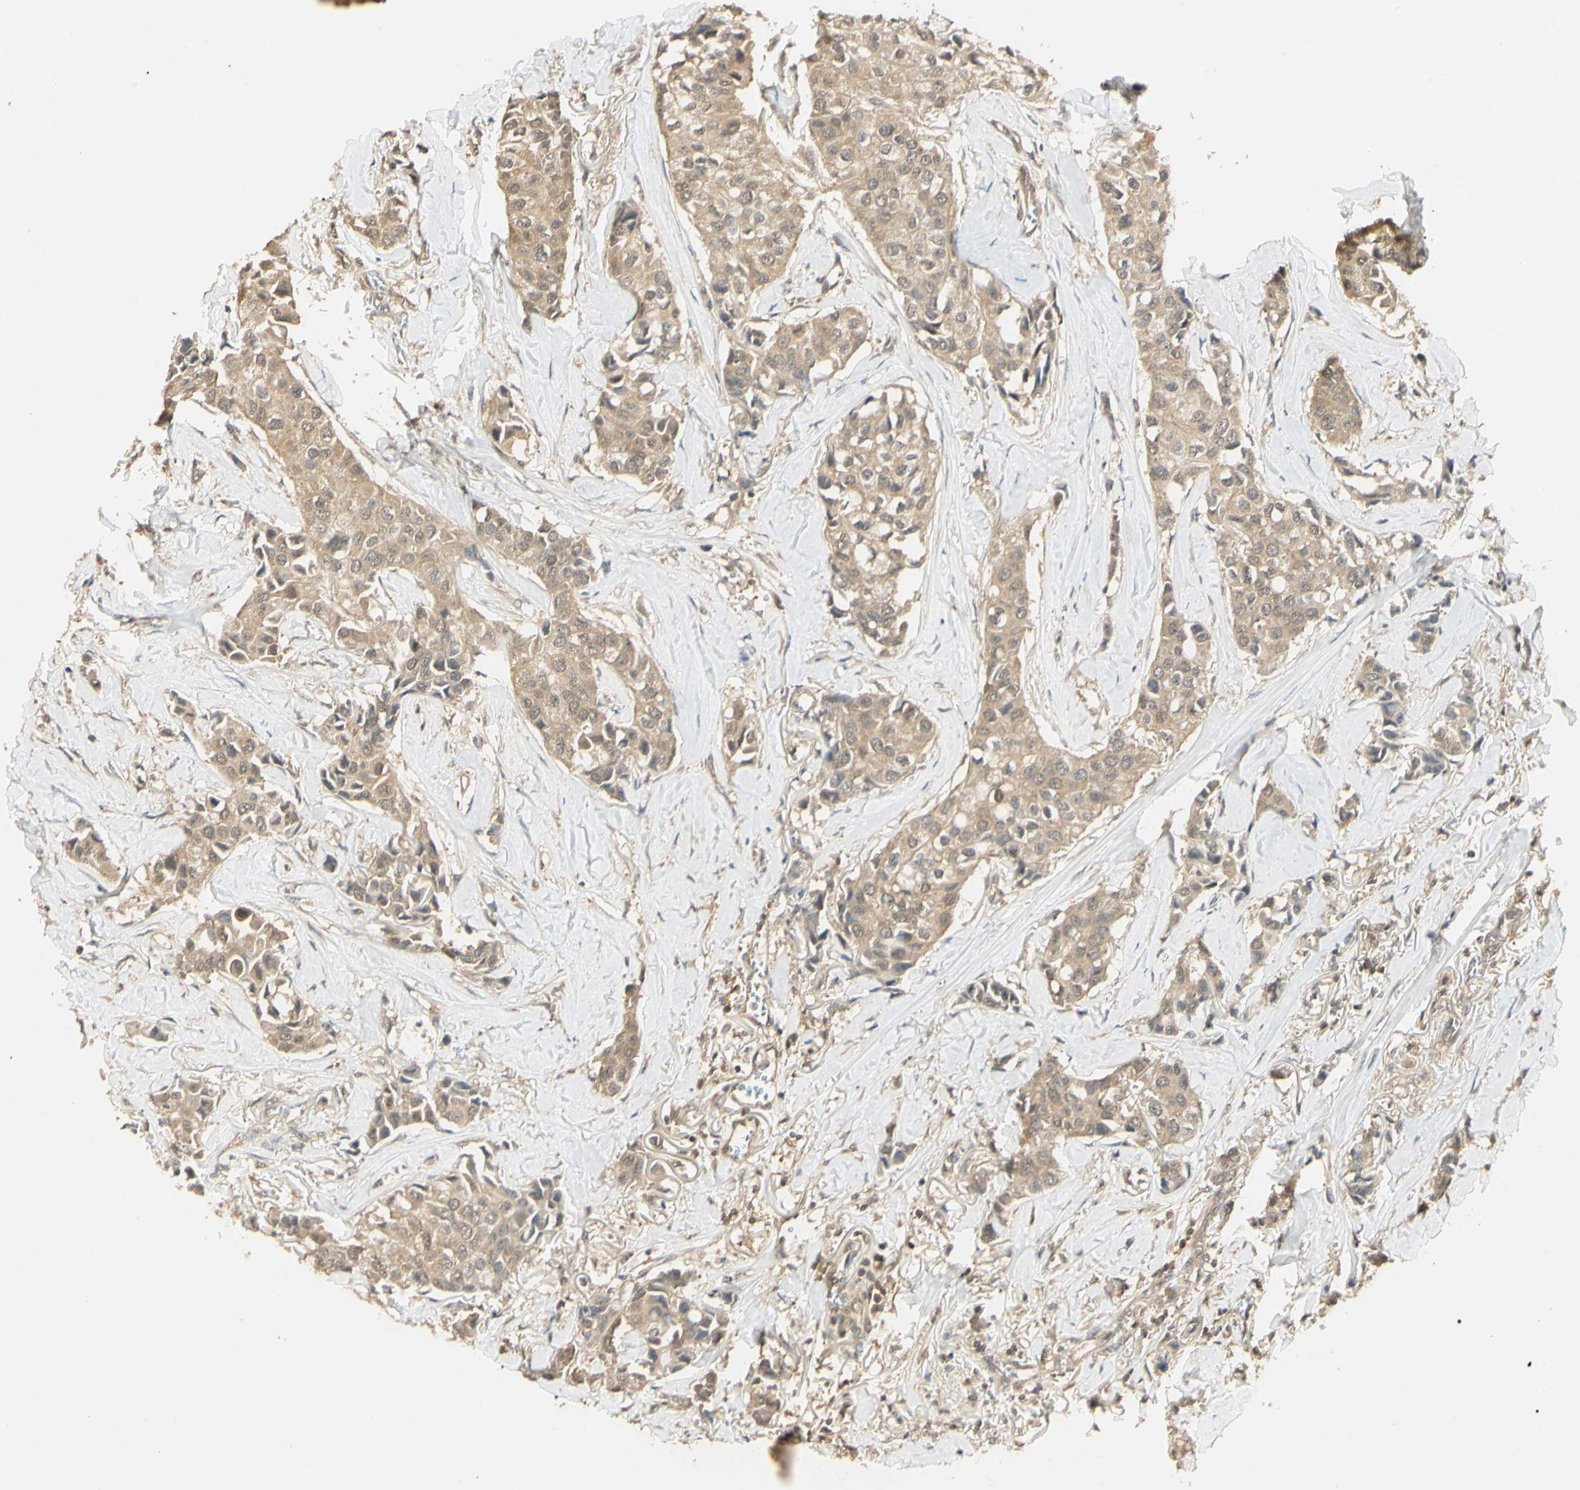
{"staining": {"intensity": "weak", "quantity": ">75%", "location": "cytoplasmic/membranous"}, "tissue": "breast cancer", "cell_type": "Tumor cells", "image_type": "cancer", "snomed": [{"axis": "morphology", "description": "Duct carcinoma"}, {"axis": "topography", "description": "Breast"}], "caption": "Immunohistochemistry (IHC) of breast cancer shows low levels of weak cytoplasmic/membranous expression in about >75% of tumor cells. Nuclei are stained in blue.", "gene": "UBE2Z", "patient": {"sex": "female", "age": 80}}